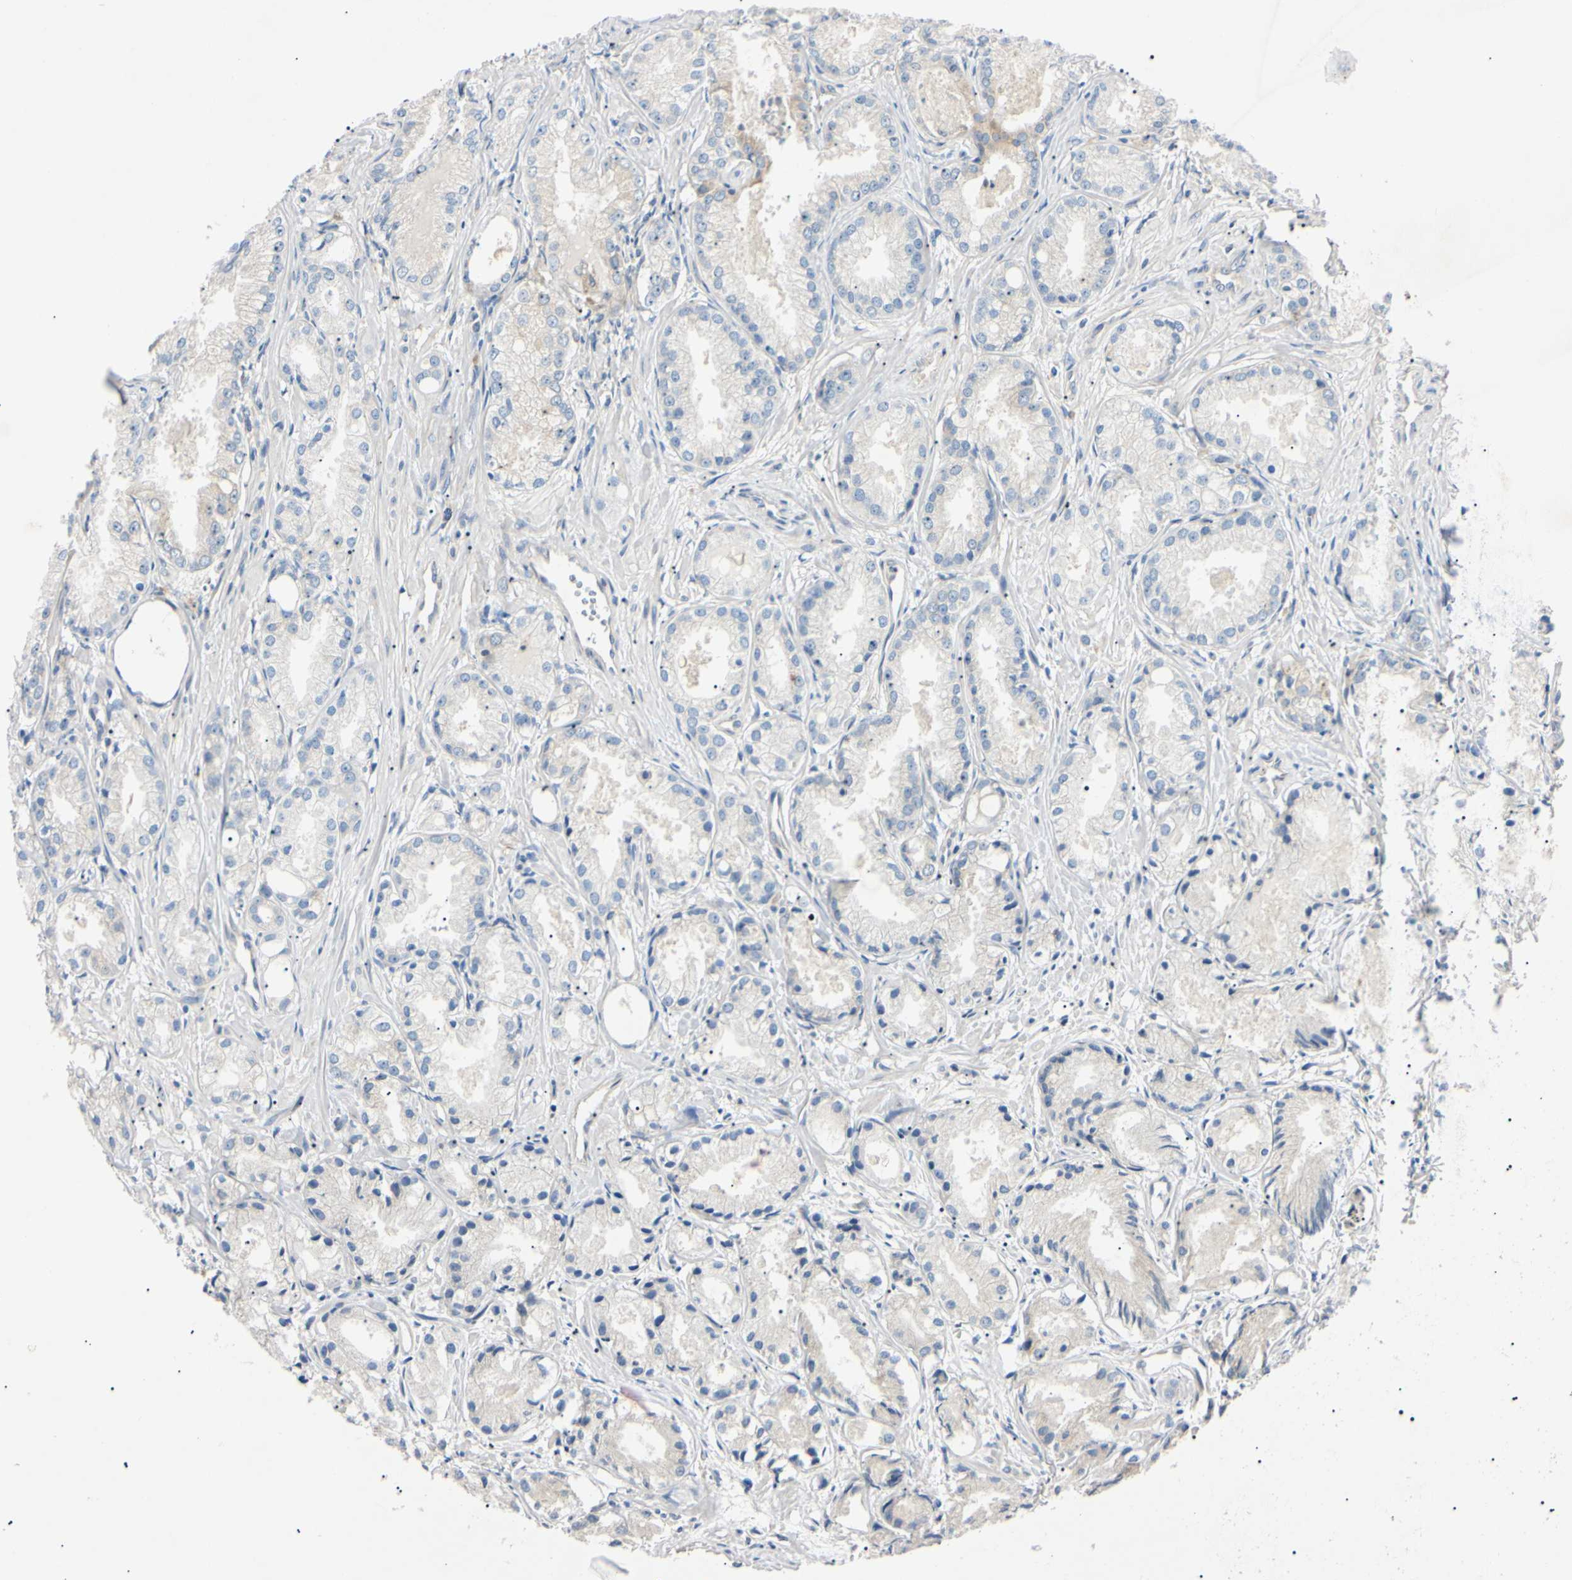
{"staining": {"intensity": "weak", "quantity": "<25%", "location": "cytoplasmic/membranous"}, "tissue": "prostate cancer", "cell_type": "Tumor cells", "image_type": "cancer", "snomed": [{"axis": "morphology", "description": "Adenocarcinoma, Low grade"}, {"axis": "topography", "description": "Prostate"}], "caption": "Immunohistochemical staining of human prostate cancer displays no significant staining in tumor cells. (Brightfield microscopy of DAB (3,3'-diaminobenzidine) immunohistochemistry (IHC) at high magnification).", "gene": "DNAJB12", "patient": {"sex": "male", "age": 72}}